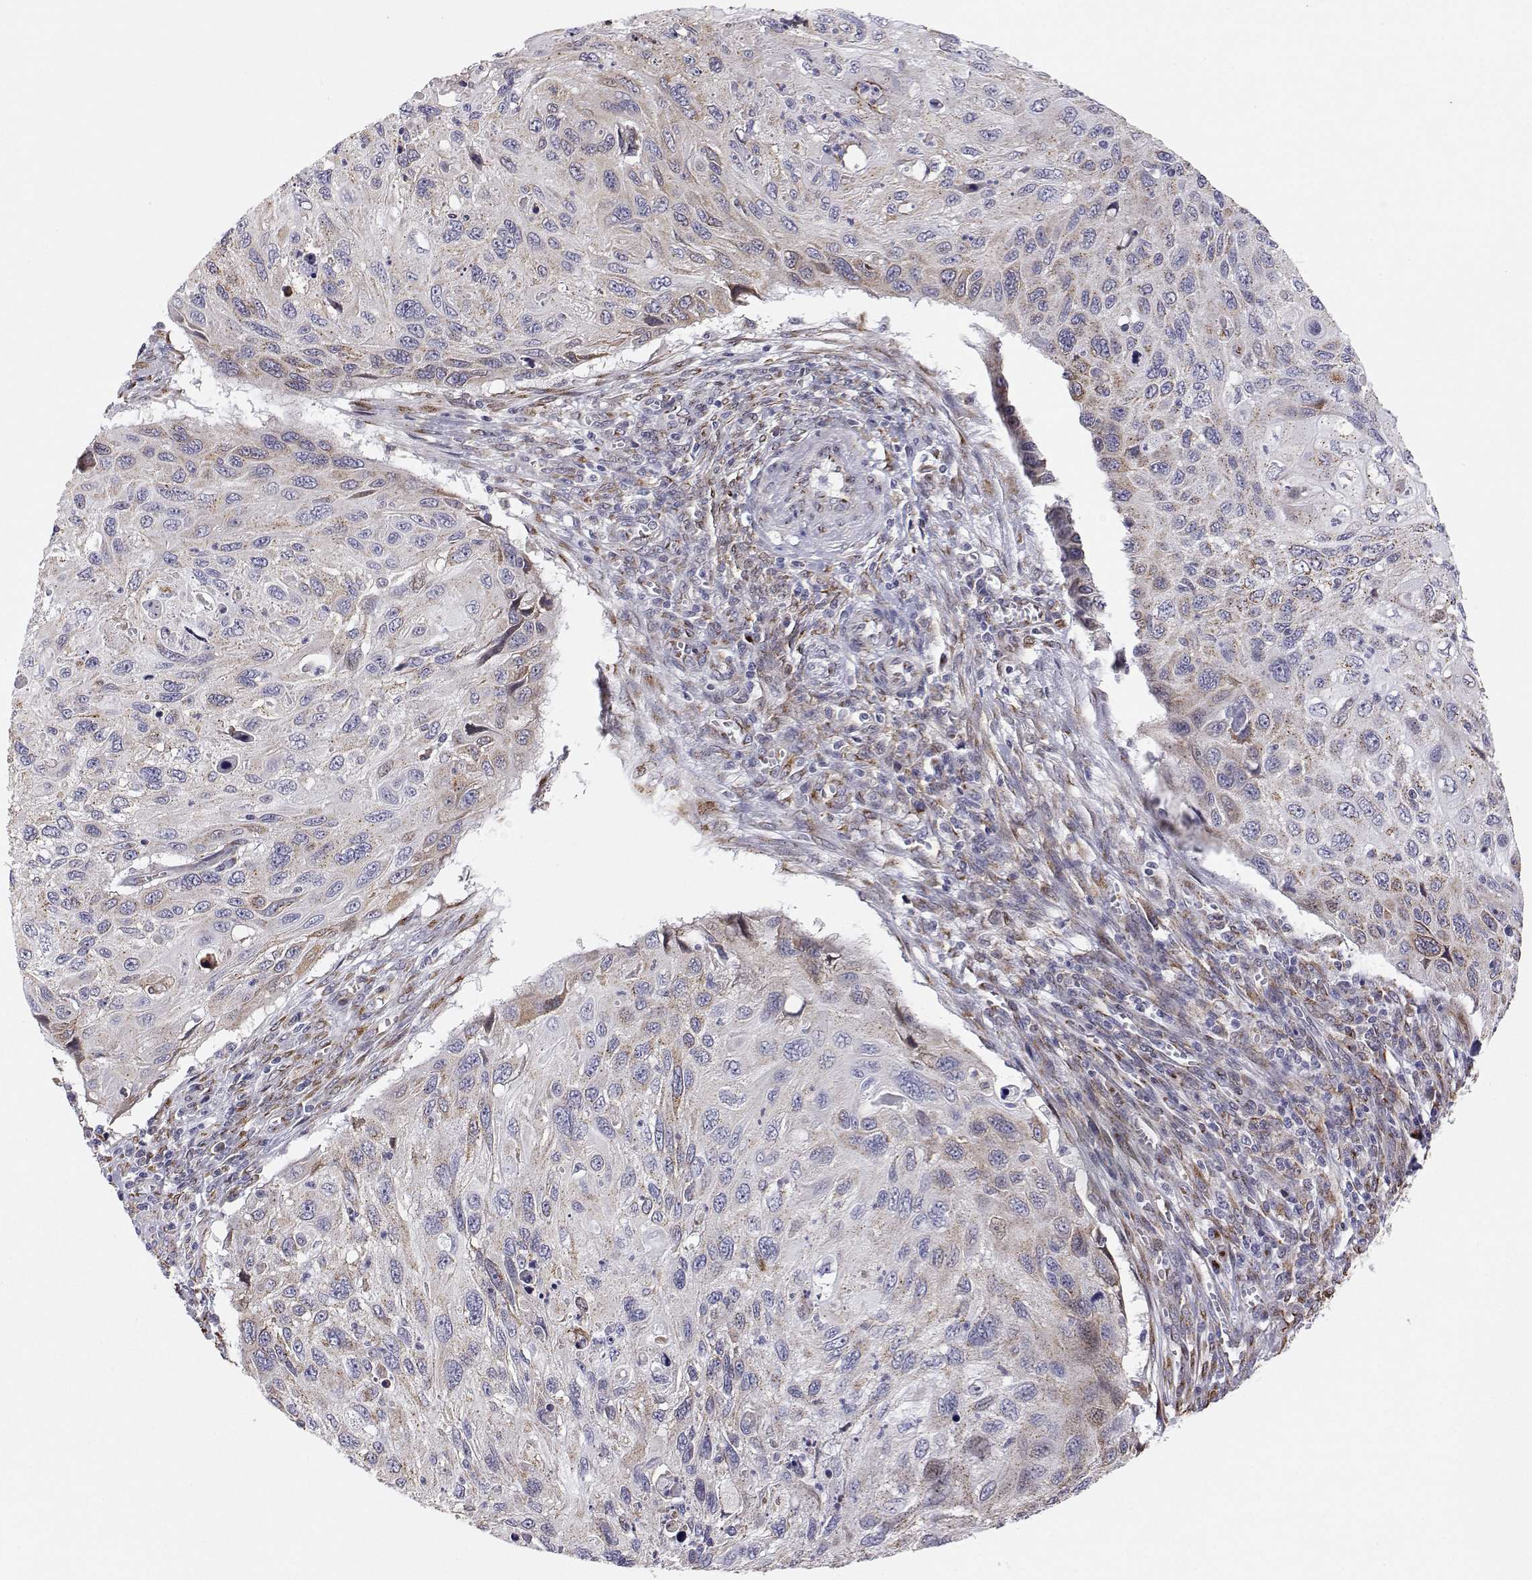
{"staining": {"intensity": "negative", "quantity": "none", "location": "none"}, "tissue": "cervical cancer", "cell_type": "Tumor cells", "image_type": "cancer", "snomed": [{"axis": "morphology", "description": "Squamous cell carcinoma, NOS"}, {"axis": "topography", "description": "Cervix"}], "caption": "Tumor cells show no significant protein staining in cervical cancer (squamous cell carcinoma).", "gene": "STARD13", "patient": {"sex": "female", "age": 70}}